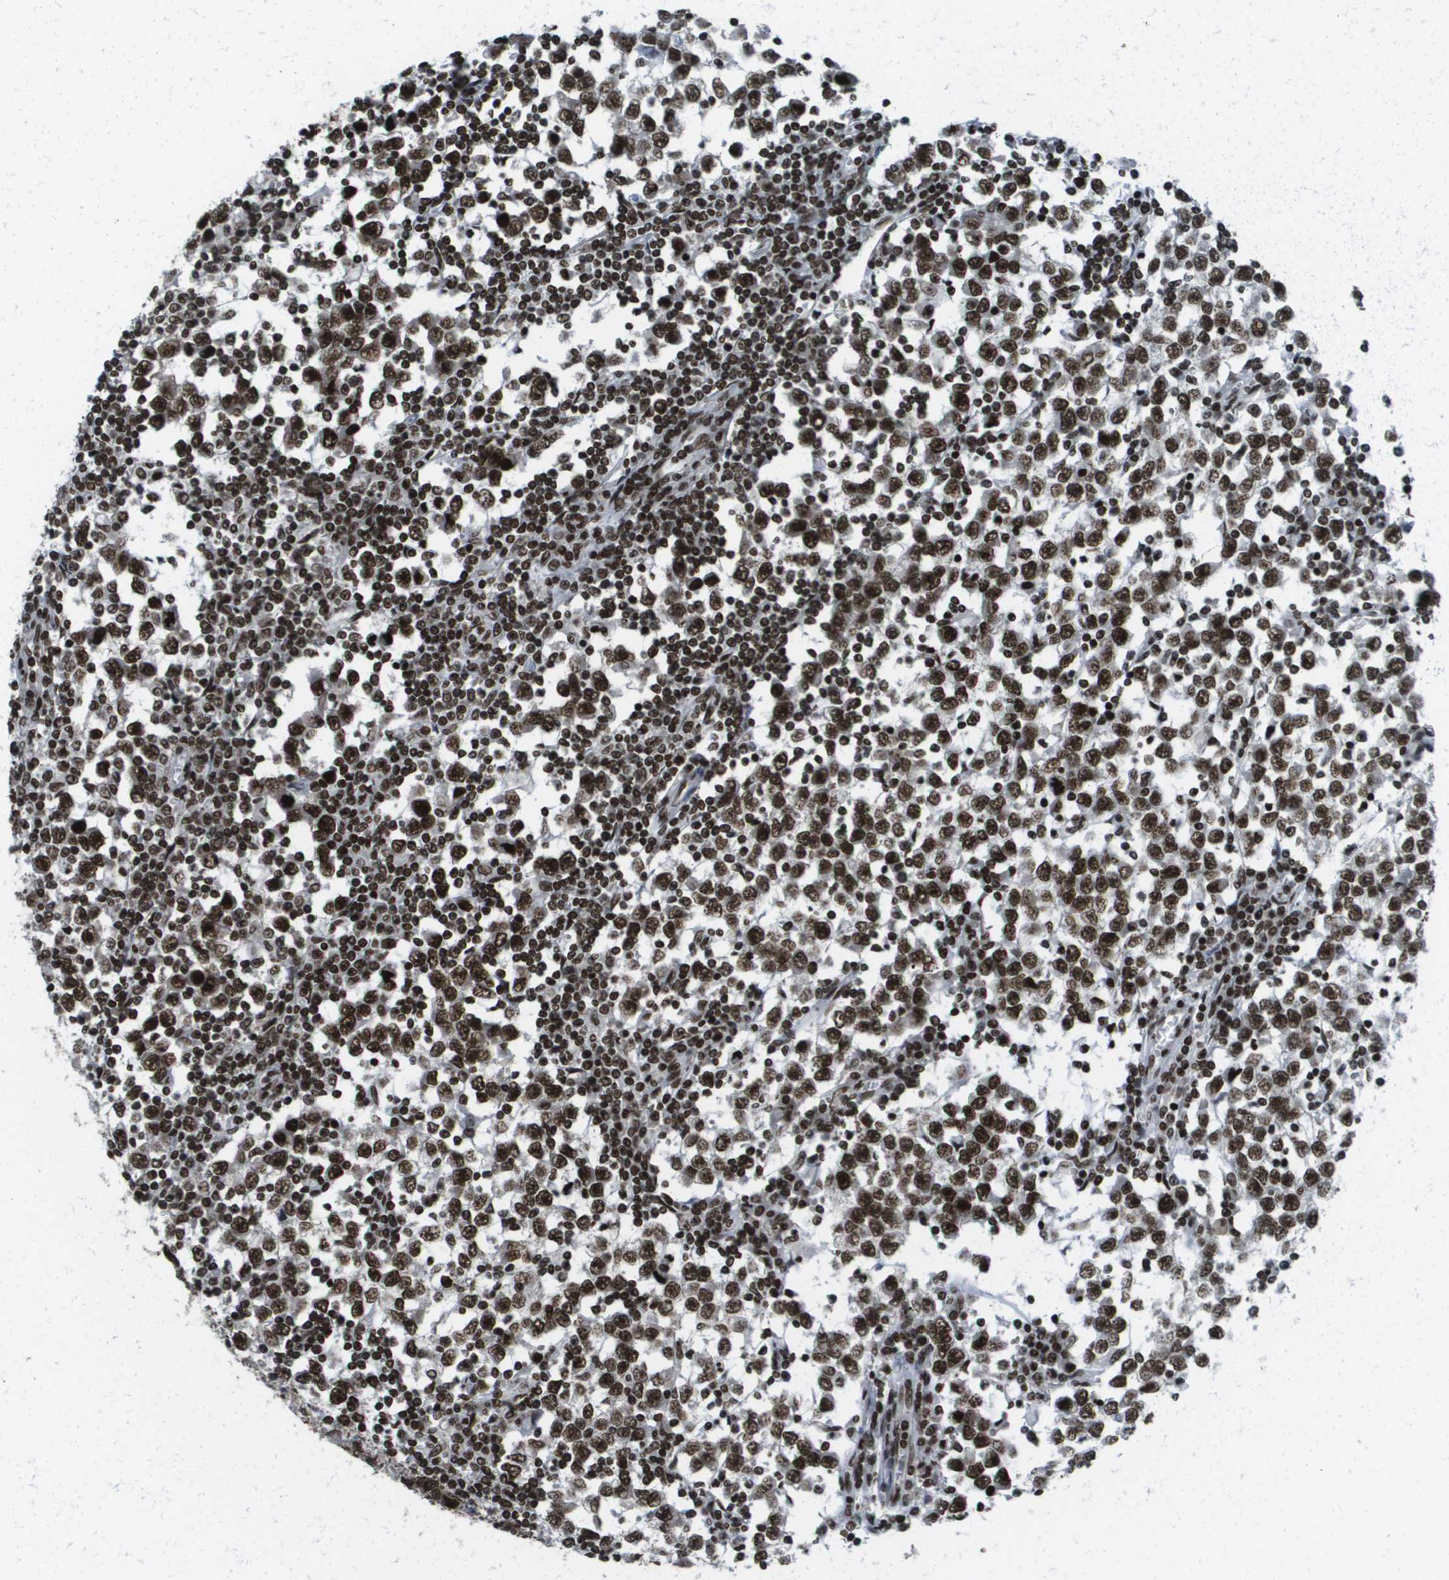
{"staining": {"intensity": "strong", "quantity": ">75%", "location": "nuclear"}, "tissue": "testis cancer", "cell_type": "Tumor cells", "image_type": "cancer", "snomed": [{"axis": "morphology", "description": "Seminoma, NOS"}, {"axis": "topography", "description": "Testis"}], "caption": "Seminoma (testis) tissue displays strong nuclear expression in approximately >75% of tumor cells, visualized by immunohistochemistry.", "gene": "GLYR1", "patient": {"sex": "male", "age": 65}}